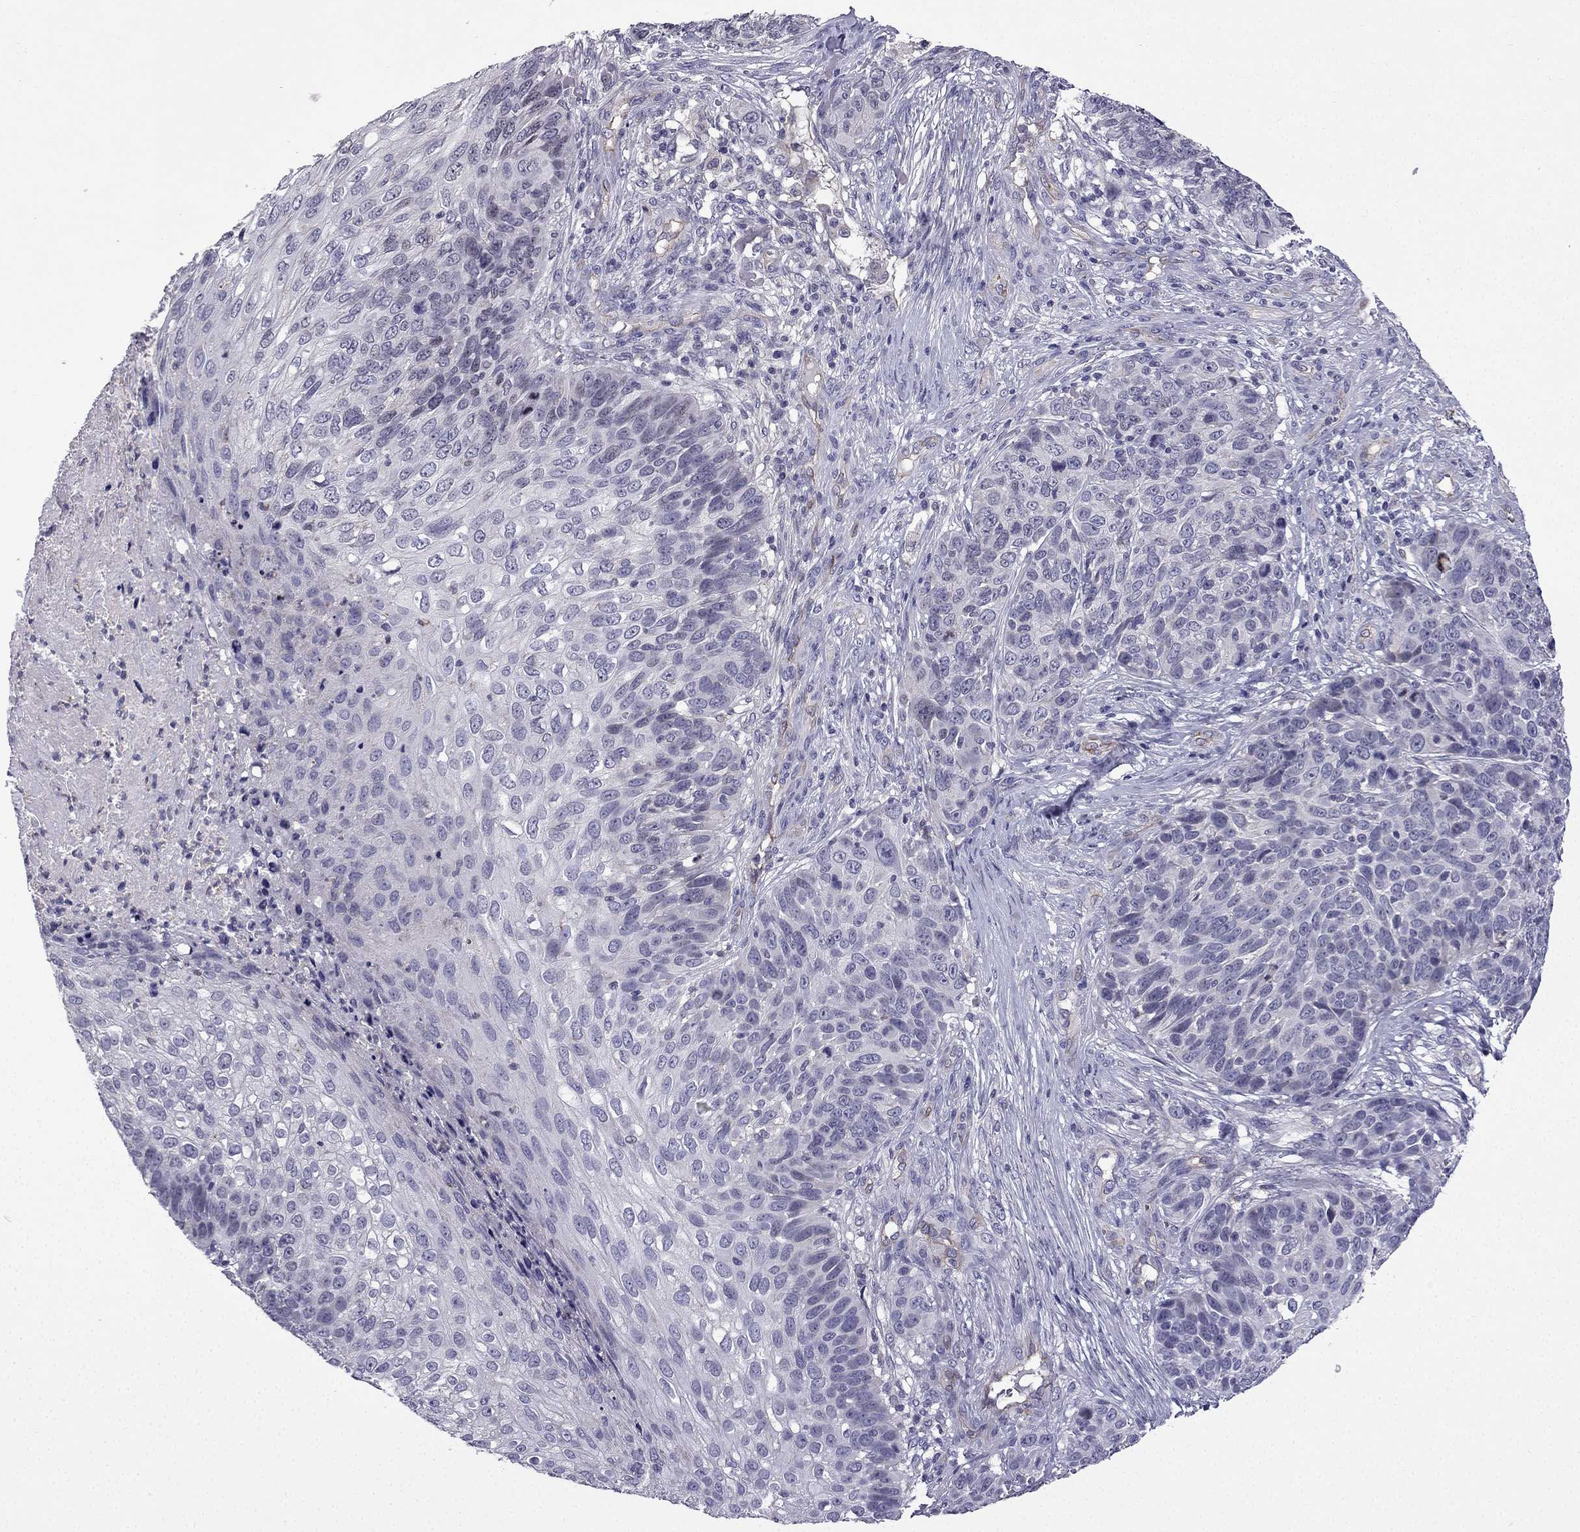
{"staining": {"intensity": "negative", "quantity": "none", "location": "none"}, "tissue": "skin cancer", "cell_type": "Tumor cells", "image_type": "cancer", "snomed": [{"axis": "morphology", "description": "Squamous cell carcinoma, NOS"}, {"axis": "topography", "description": "Skin"}], "caption": "This is a micrograph of IHC staining of skin squamous cell carcinoma, which shows no positivity in tumor cells.", "gene": "SLC6A2", "patient": {"sex": "male", "age": 92}}